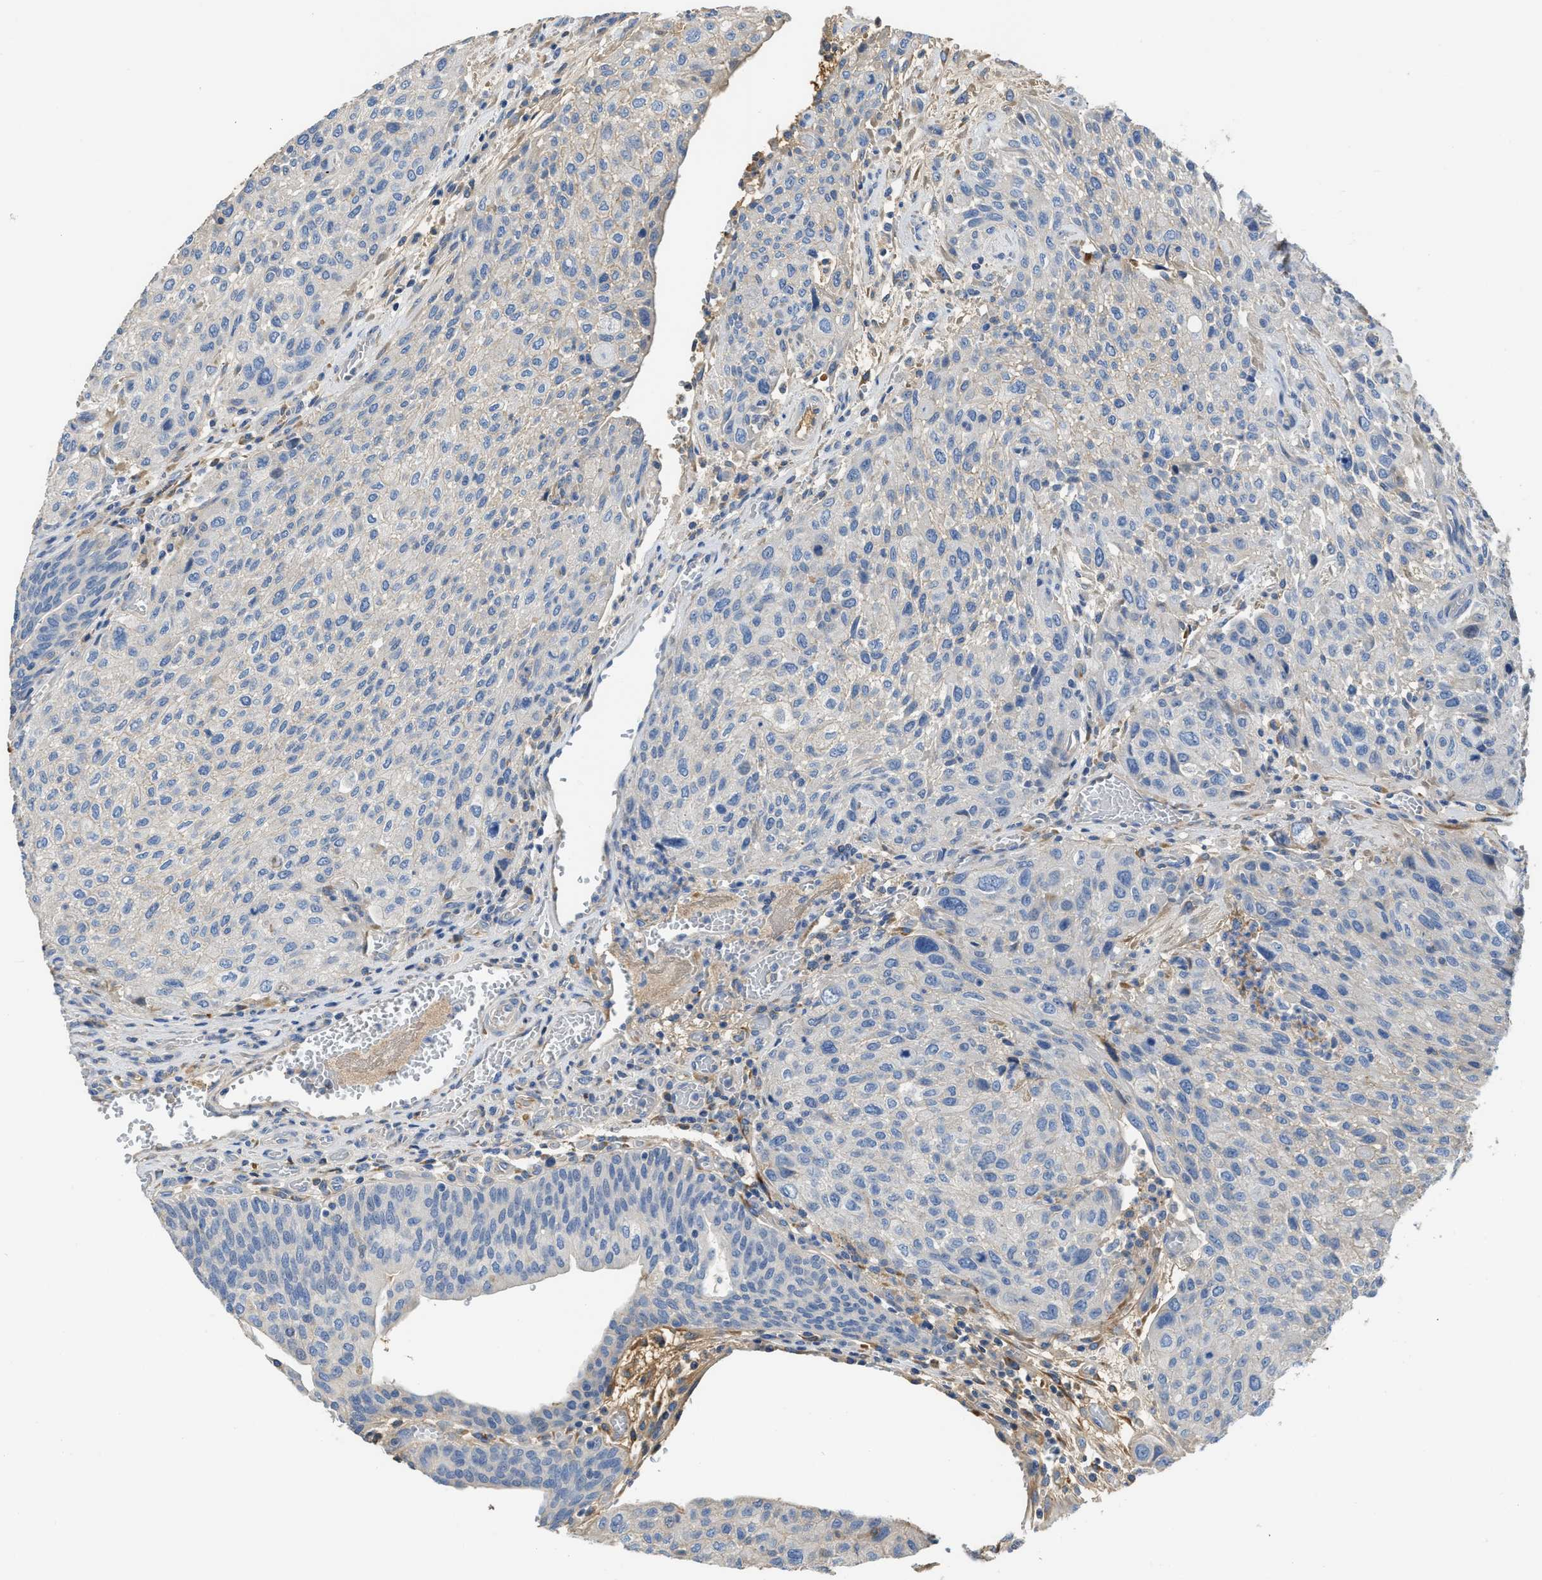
{"staining": {"intensity": "negative", "quantity": "none", "location": "none"}, "tissue": "urothelial cancer", "cell_type": "Tumor cells", "image_type": "cancer", "snomed": [{"axis": "morphology", "description": "Urothelial carcinoma, Low grade"}, {"axis": "morphology", "description": "Urothelial carcinoma, High grade"}, {"axis": "topography", "description": "Urinary bladder"}], "caption": "A high-resolution photomicrograph shows IHC staining of urothelial cancer, which demonstrates no significant expression in tumor cells.", "gene": "C1S", "patient": {"sex": "male", "age": 35}}